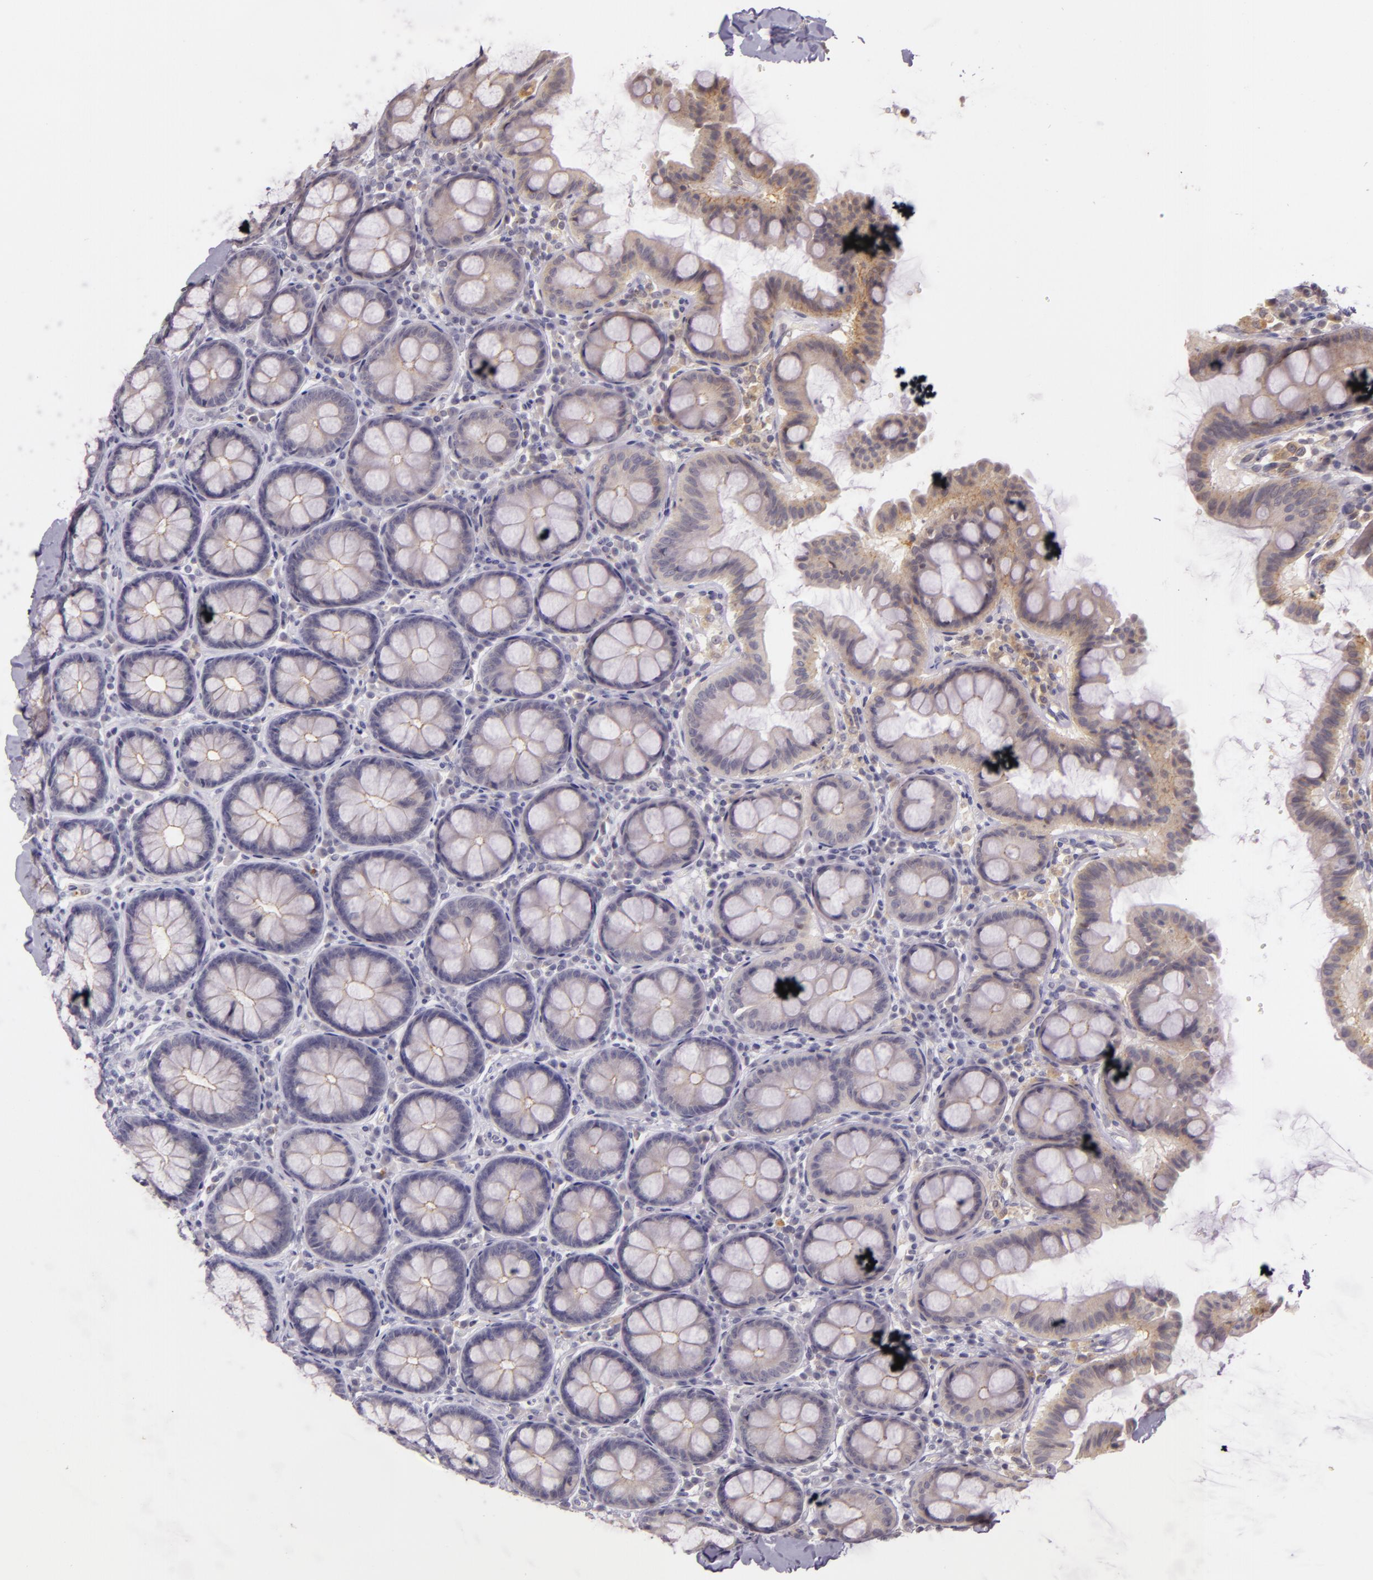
{"staining": {"intensity": "negative", "quantity": "none", "location": "none"}, "tissue": "colon", "cell_type": "Endothelial cells", "image_type": "normal", "snomed": [{"axis": "morphology", "description": "Normal tissue, NOS"}, {"axis": "topography", "description": "Colon"}], "caption": "High power microscopy photomicrograph of an immunohistochemistry (IHC) photomicrograph of unremarkable colon, revealing no significant expression in endothelial cells. (Brightfield microscopy of DAB (3,3'-diaminobenzidine) IHC at high magnification).", "gene": "ARMH4", "patient": {"sex": "female", "age": 61}}